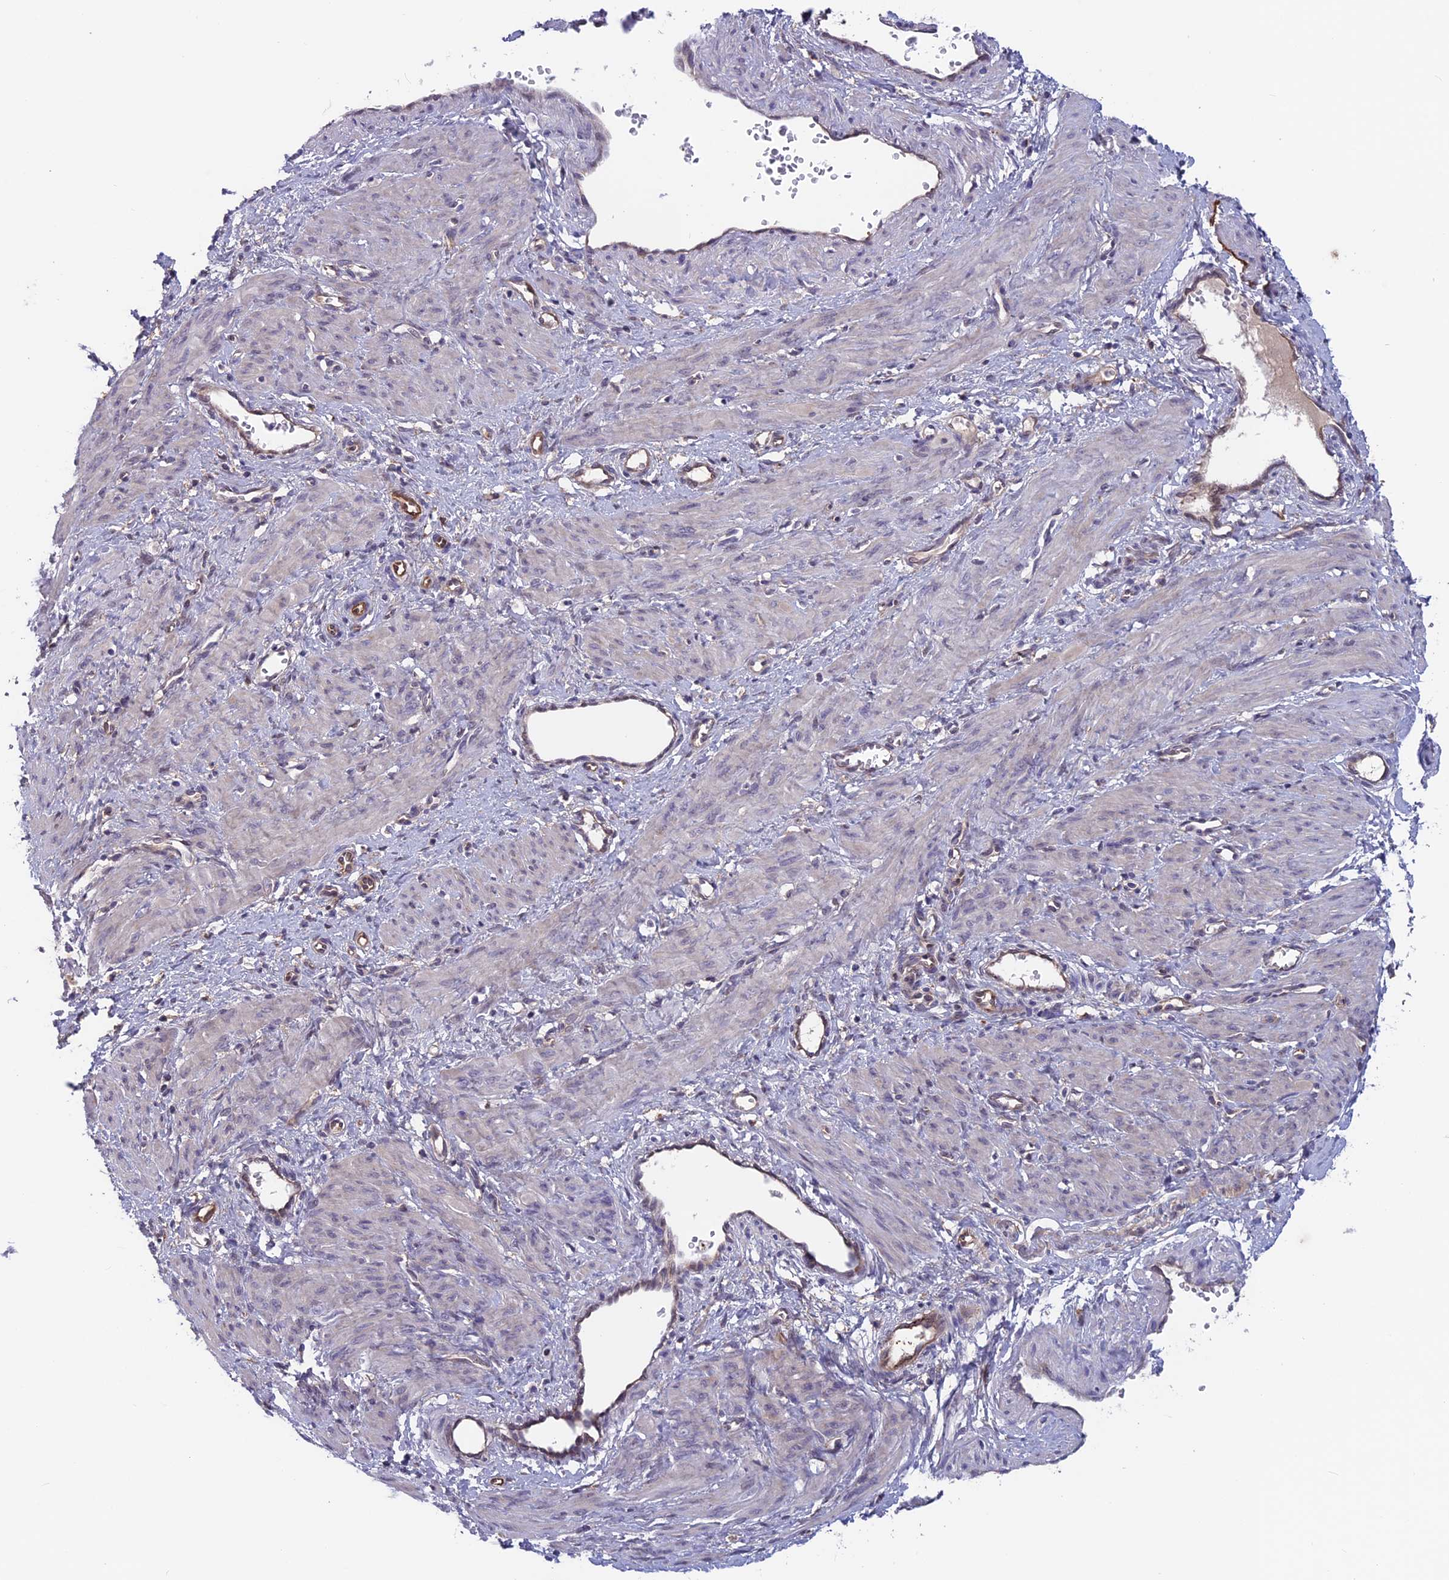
{"staining": {"intensity": "negative", "quantity": "none", "location": "none"}, "tissue": "smooth muscle", "cell_type": "Smooth muscle cells", "image_type": "normal", "snomed": [{"axis": "morphology", "description": "Normal tissue, NOS"}, {"axis": "topography", "description": "Endometrium"}], "caption": "High power microscopy micrograph of an immunohistochemistry histopathology image of normal smooth muscle, revealing no significant staining in smooth muscle cells.", "gene": "MAST2", "patient": {"sex": "female", "age": 33}}